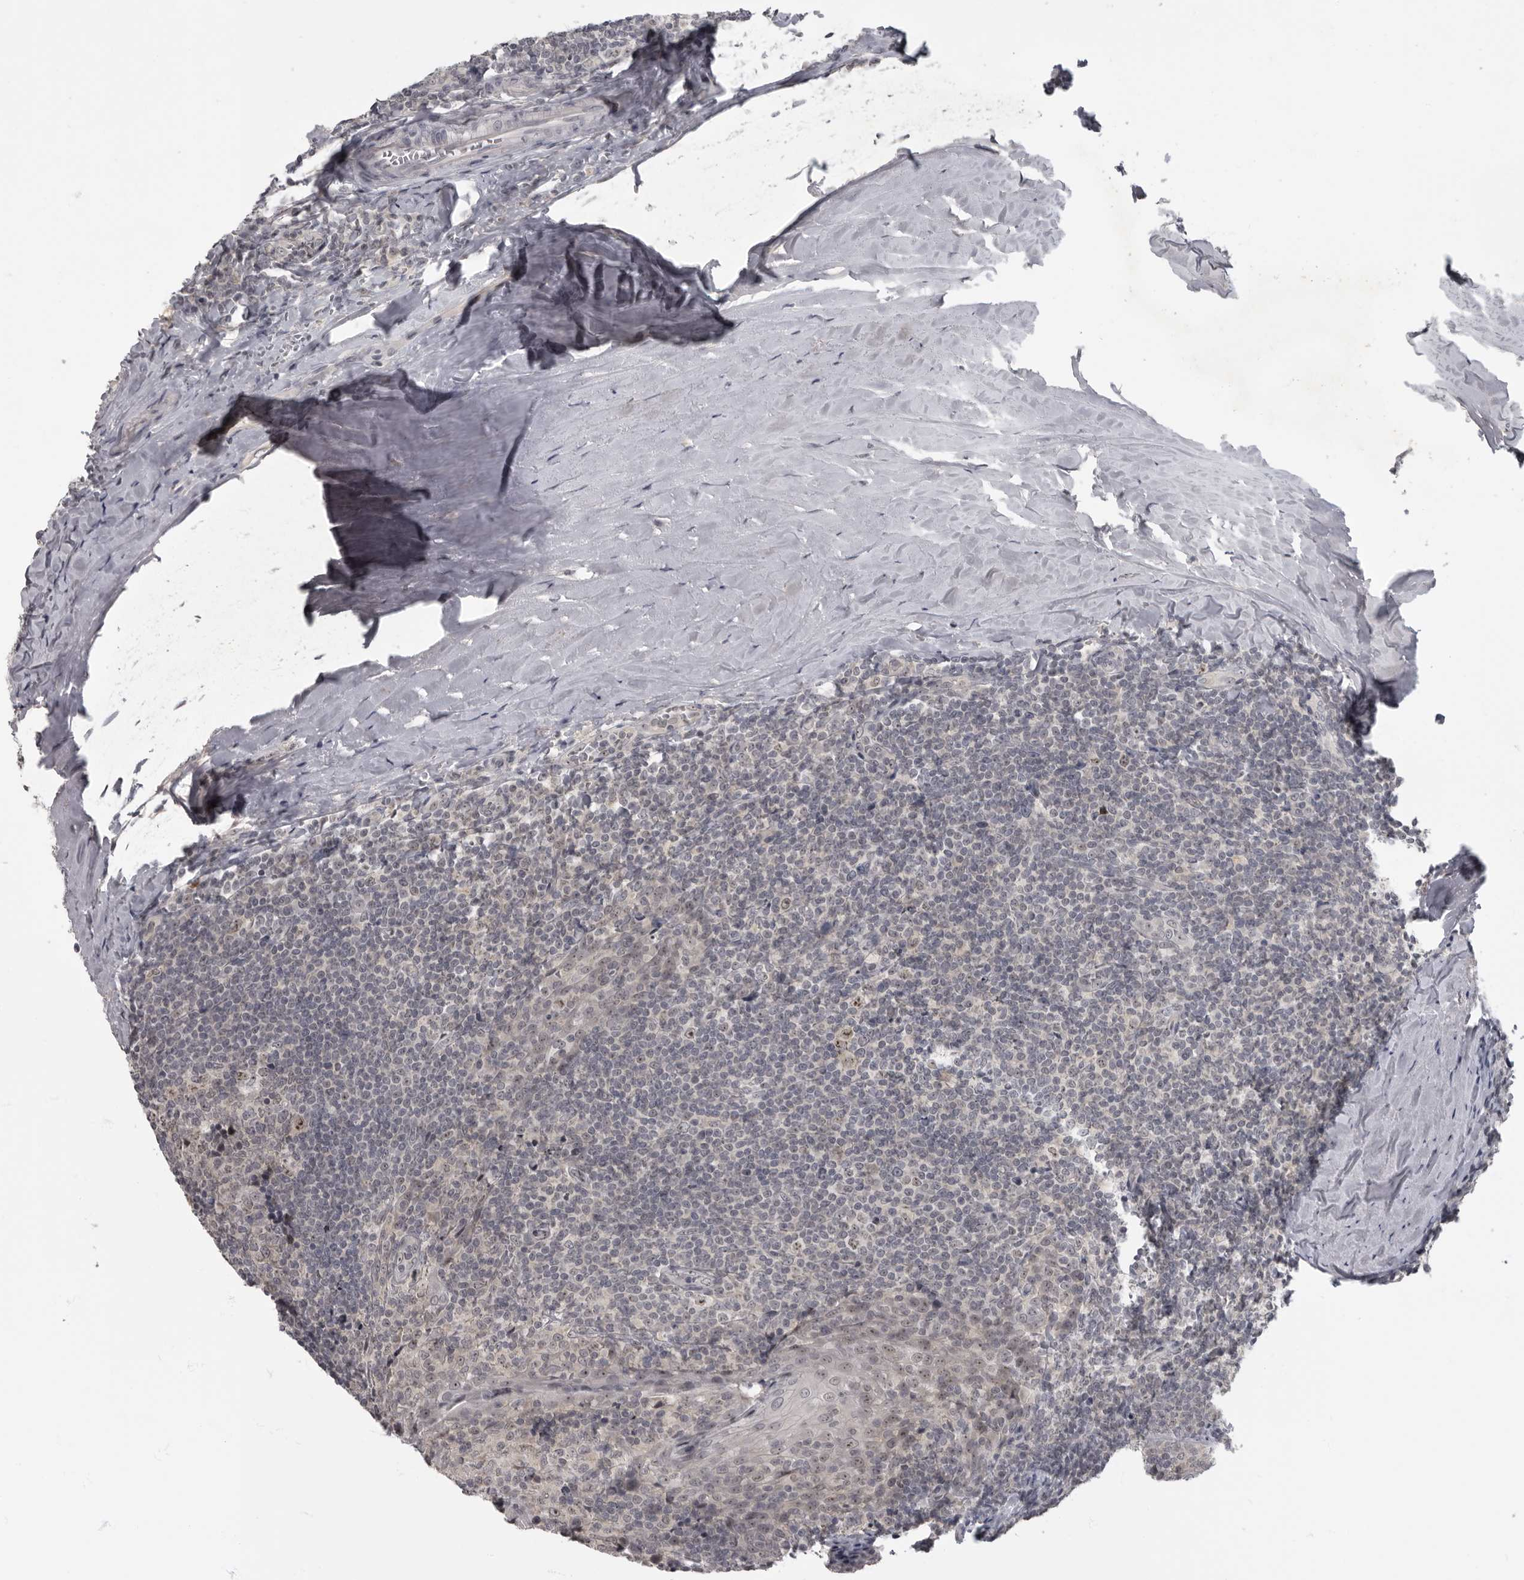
{"staining": {"intensity": "negative", "quantity": "none", "location": "none"}, "tissue": "tonsil", "cell_type": "Germinal center cells", "image_type": "normal", "snomed": [{"axis": "morphology", "description": "Normal tissue, NOS"}, {"axis": "topography", "description": "Tonsil"}], "caption": "Immunohistochemical staining of benign tonsil exhibits no significant positivity in germinal center cells.", "gene": "MRTO4", "patient": {"sex": "male", "age": 37}}